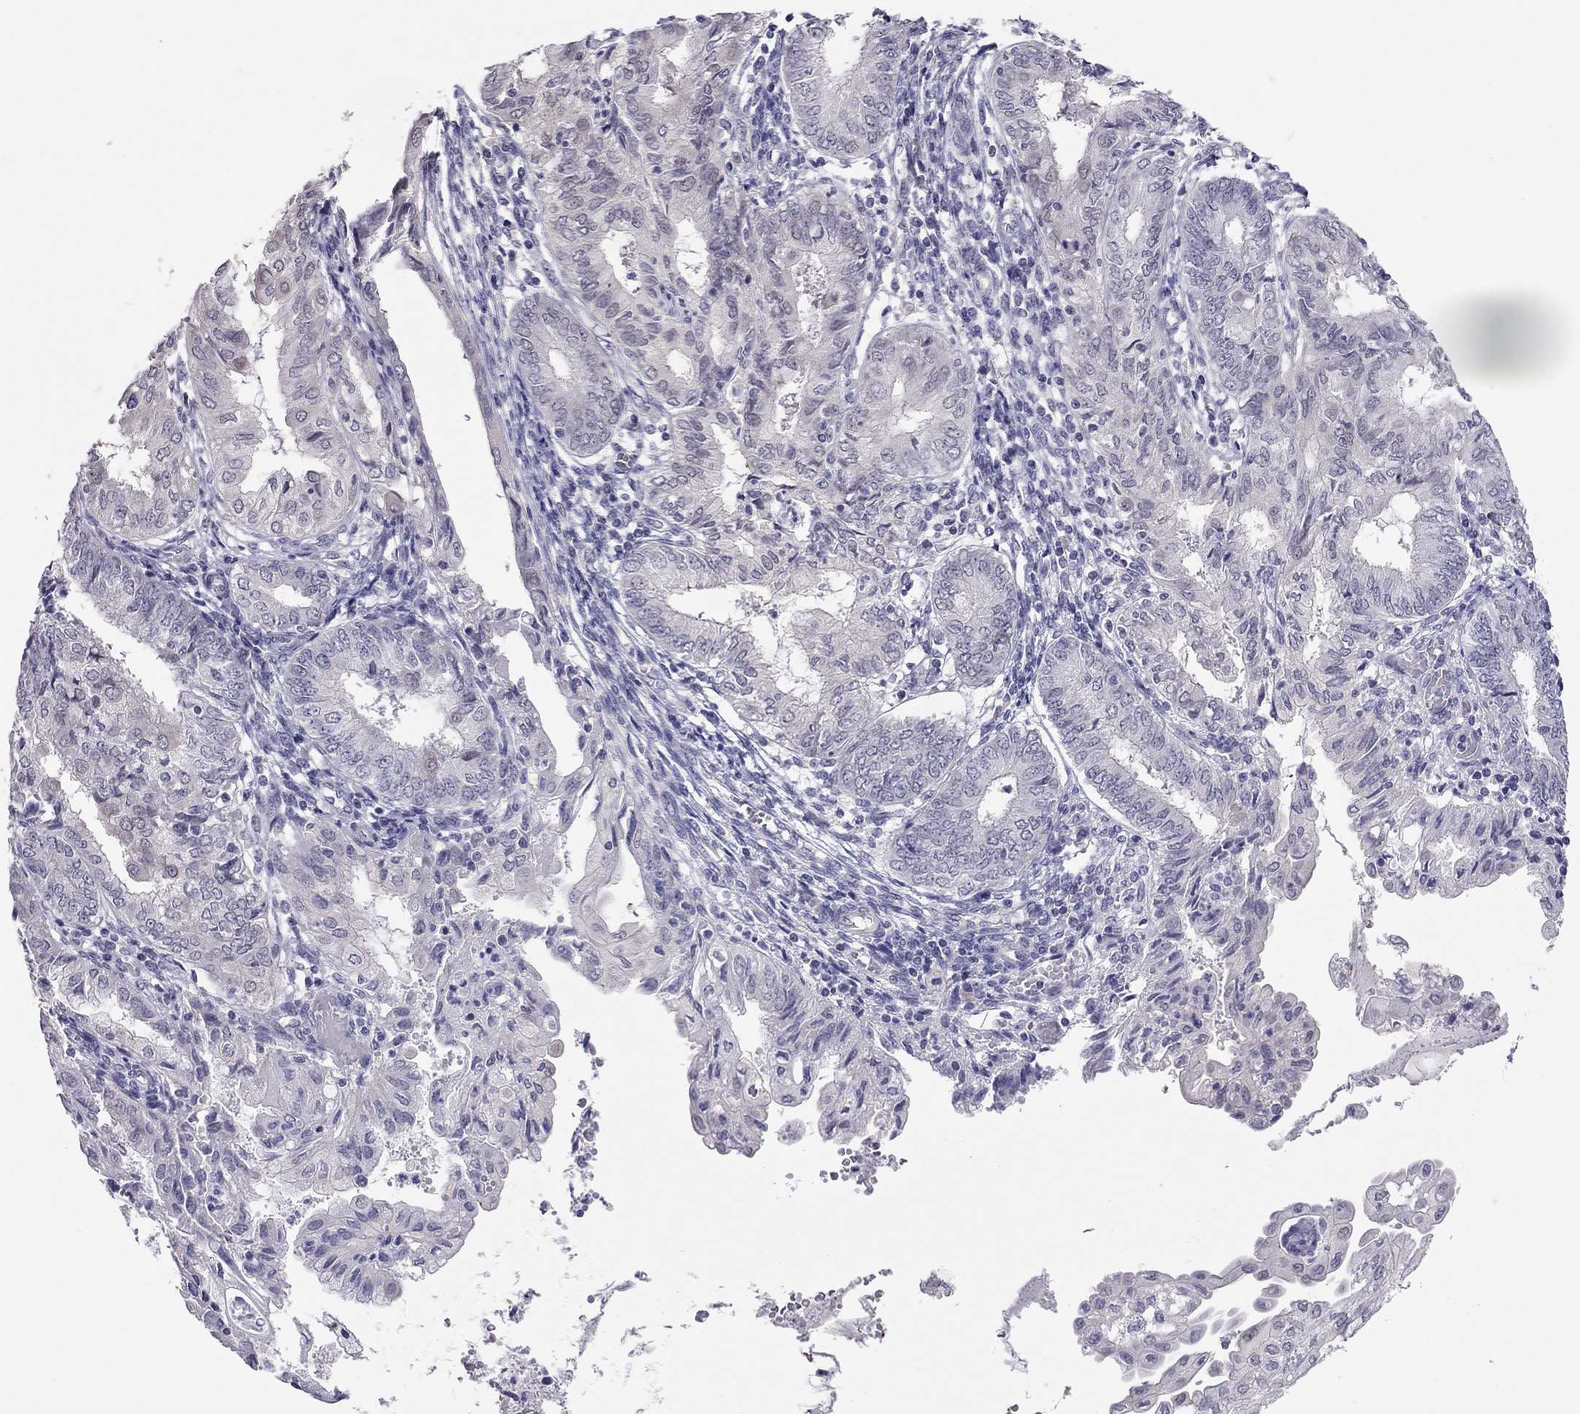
{"staining": {"intensity": "negative", "quantity": "none", "location": "none"}, "tissue": "endometrial cancer", "cell_type": "Tumor cells", "image_type": "cancer", "snomed": [{"axis": "morphology", "description": "Adenocarcinoma, NOS"}, {"axis": "topography", "description": "Endometrium"}], "caption": "Tumor cells are negative for brown protein staining in endometrial cancer (adenocarcinoma).", "gene": "HSF2BP", "patient": {"sex": "female", "age": 68}}